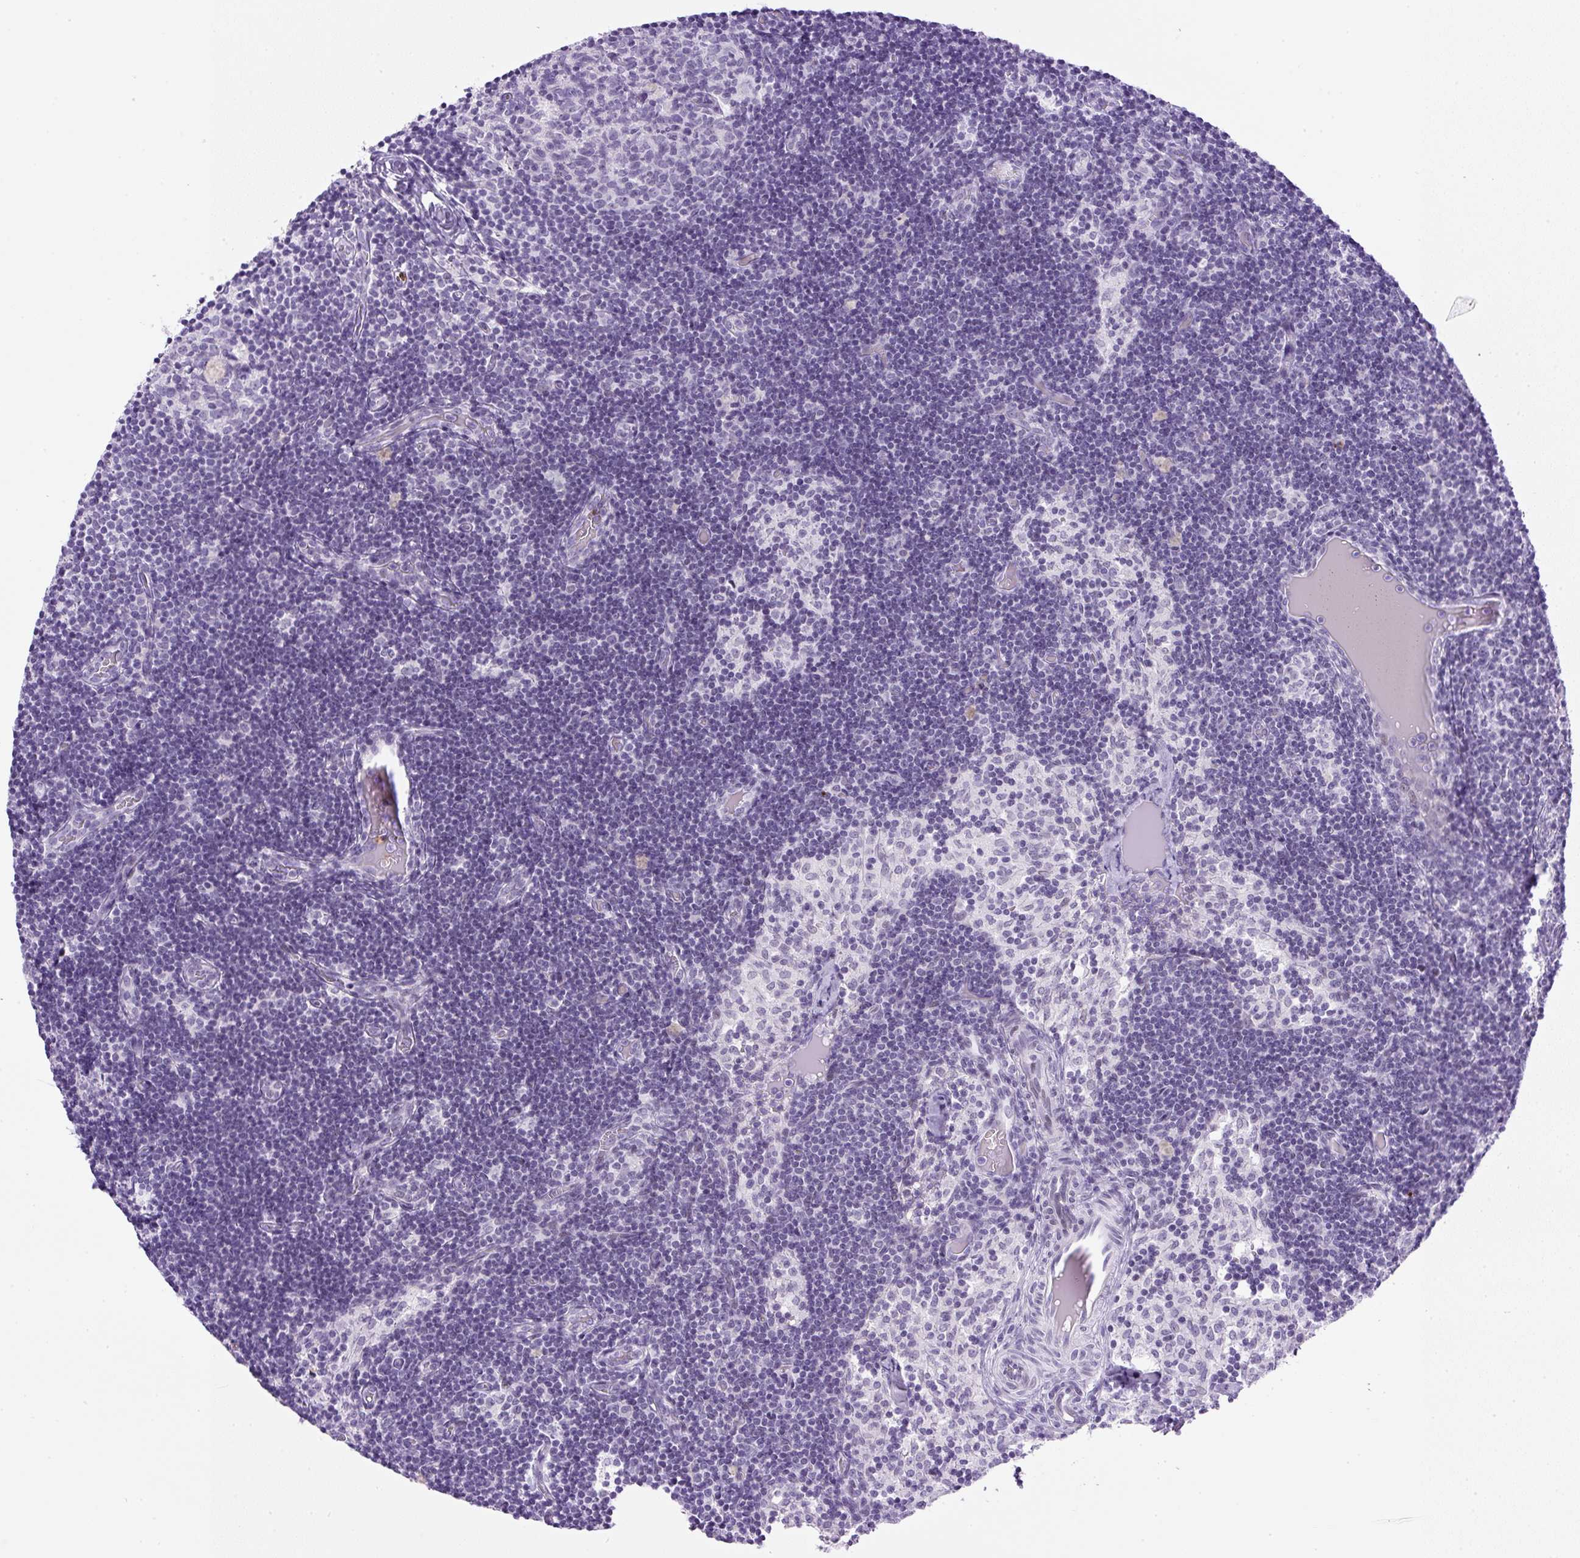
{"staining": {"intensity": "negative", "quantity": "none", "location": "none"}, "tissue": "lymph node", "cell_type": "Germinal center cells", "image_type": "normal", "snomed": [{"axis": "morphology", "description": "Normal tissue, NOS"}, {"axis": "topography", "description": "Lymph node"}], "caption": "IHC micrograph of normal human lymph node stained for a protein (brown), which shows no expression in germinal center cells.", "gene": "RHBDD2", "patient": {"sex": "female", "age": 31}}